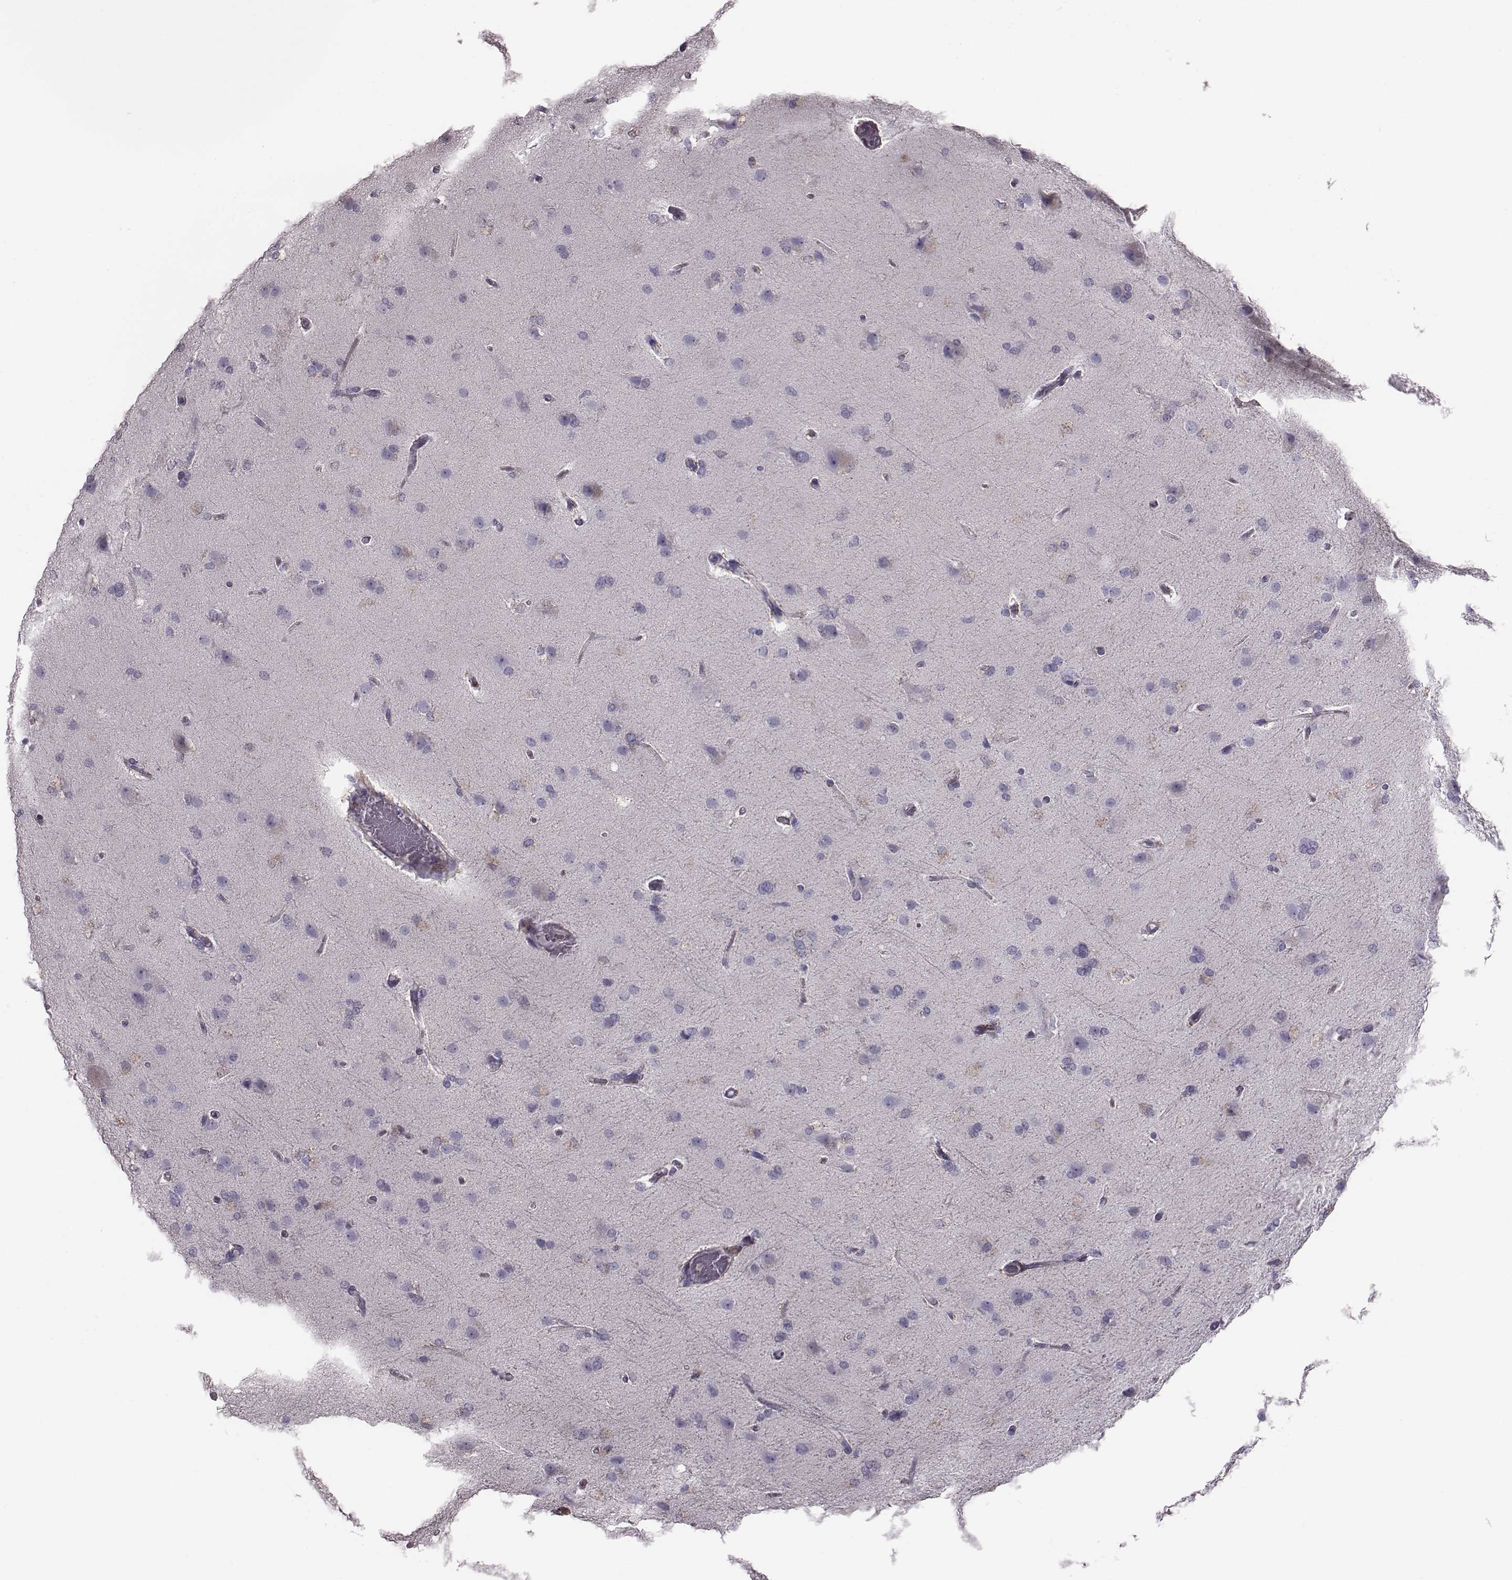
{"staining": {"intensity": "negative", "quantity": "none", "location": "none"}, "tissue": "glioma", "cell_type": "Tumor cells", "image_type": "cancer", "snomed": [{"axis": "morphology", "description": "Glioma, malignant, High grade"}, {"axis": "topography", "description": "Brain"}], "caption": "DAB immunohistochemical staining of glioma exhibits no significant expression in tumor cells.", "gene": "CRISP1", "patient": {"sex": "male", "age": 68}}